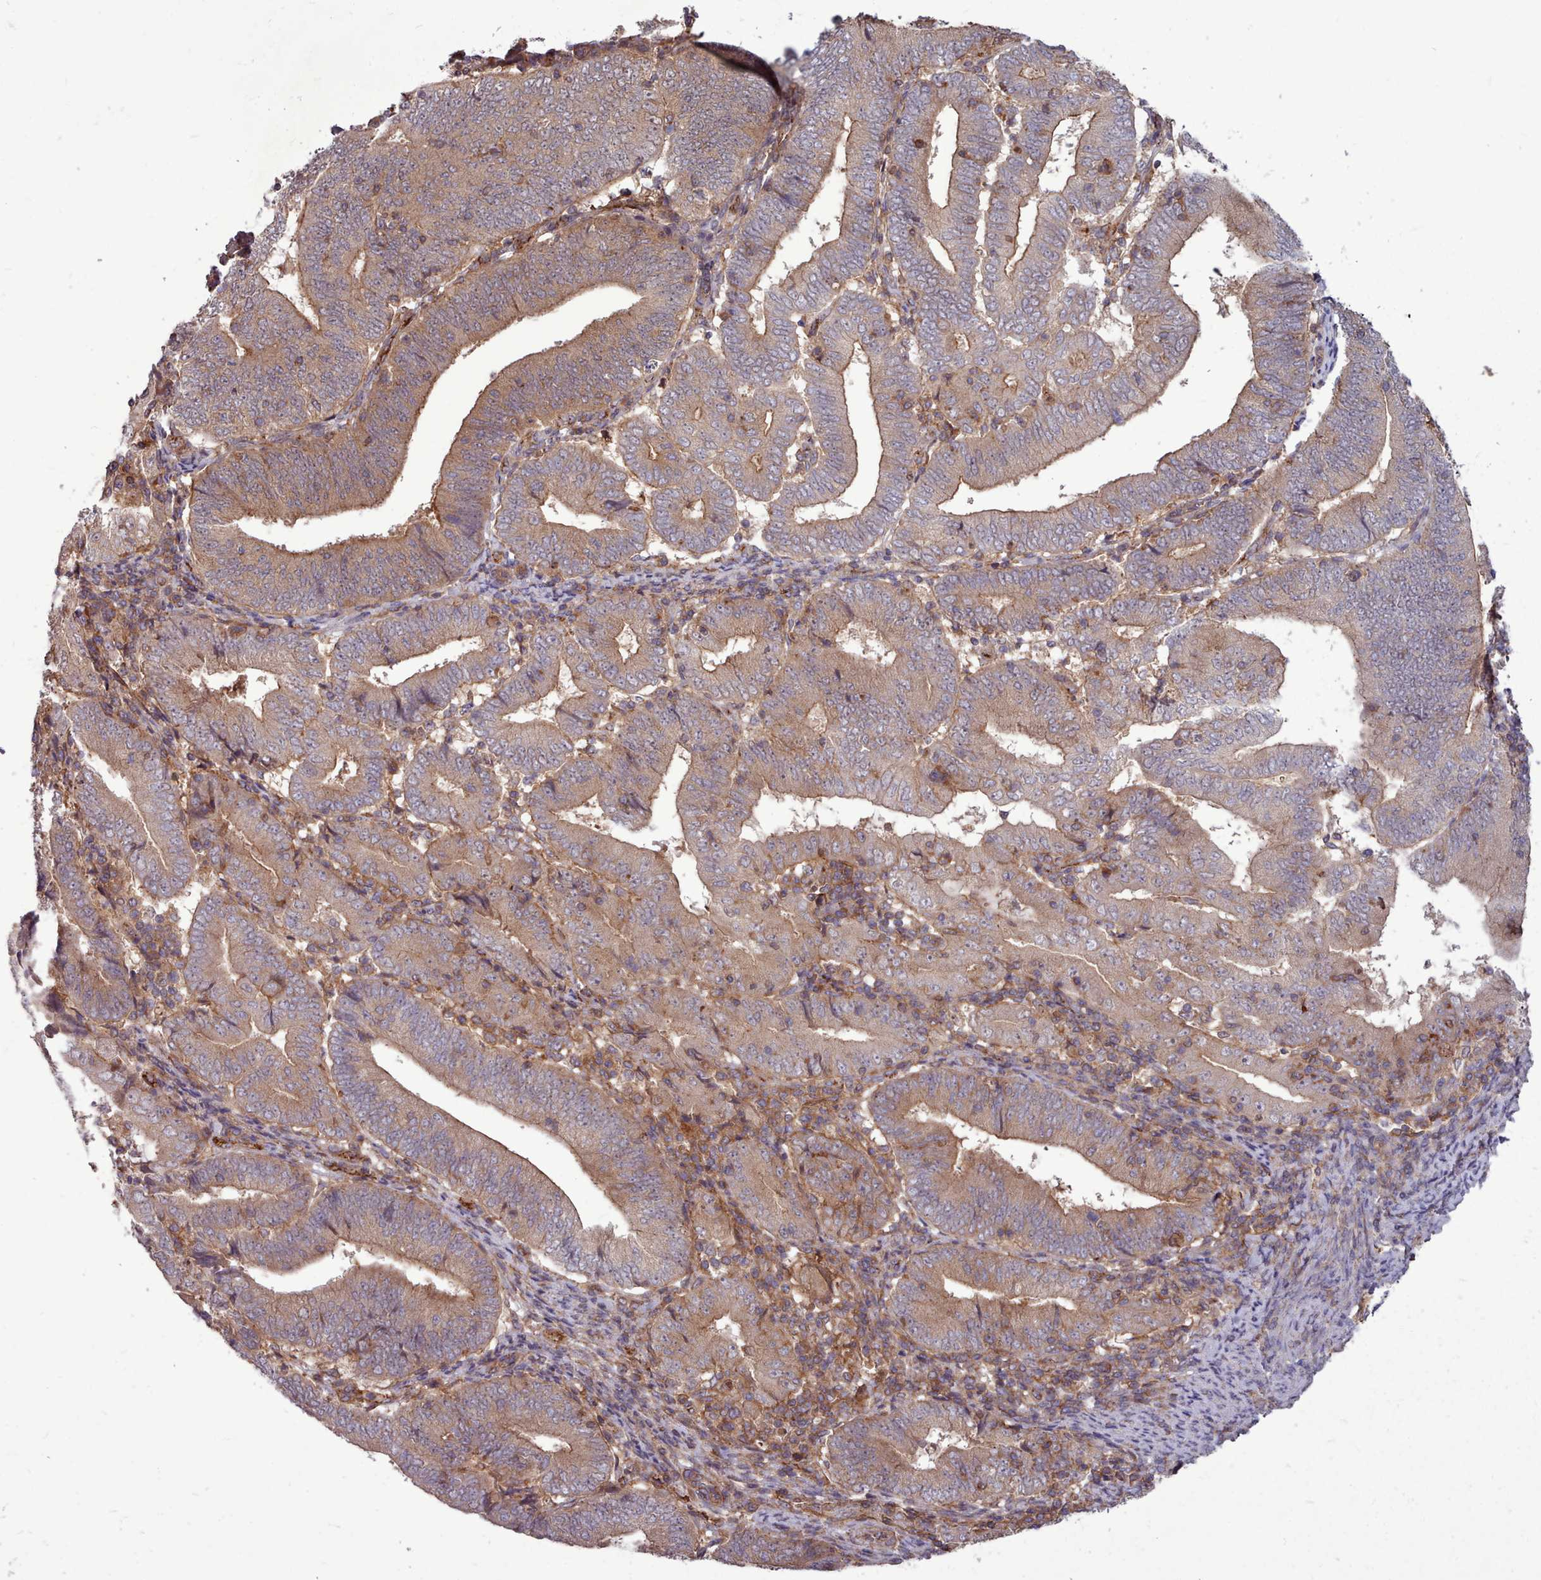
{"staining": {"intensity": "moderate", "quantity": ">75%", "location": "cytoplasmic/membranous"}, "tissue": "endometrial cancer", "cell_type": "Tumor cells", "image_type": "cancer", "snomed": [{"axis": "morphology", "description": "Adenocarcinoma, NOS"}, {"axis": "topography", "description": "Endometrium"}], "caption": "Immunohistochemistry (IHC) of human endometrial cancer demonstrates medium levels of moderate cytoplasmic/membranous staining in approximately >75% of tumor cells. Immunohistochemistry (IHC) stains the protein of interest in brown and the nuclei are stained blue.", "gene": "STUB1", "patient": {"sex": "female", "age": 70}}